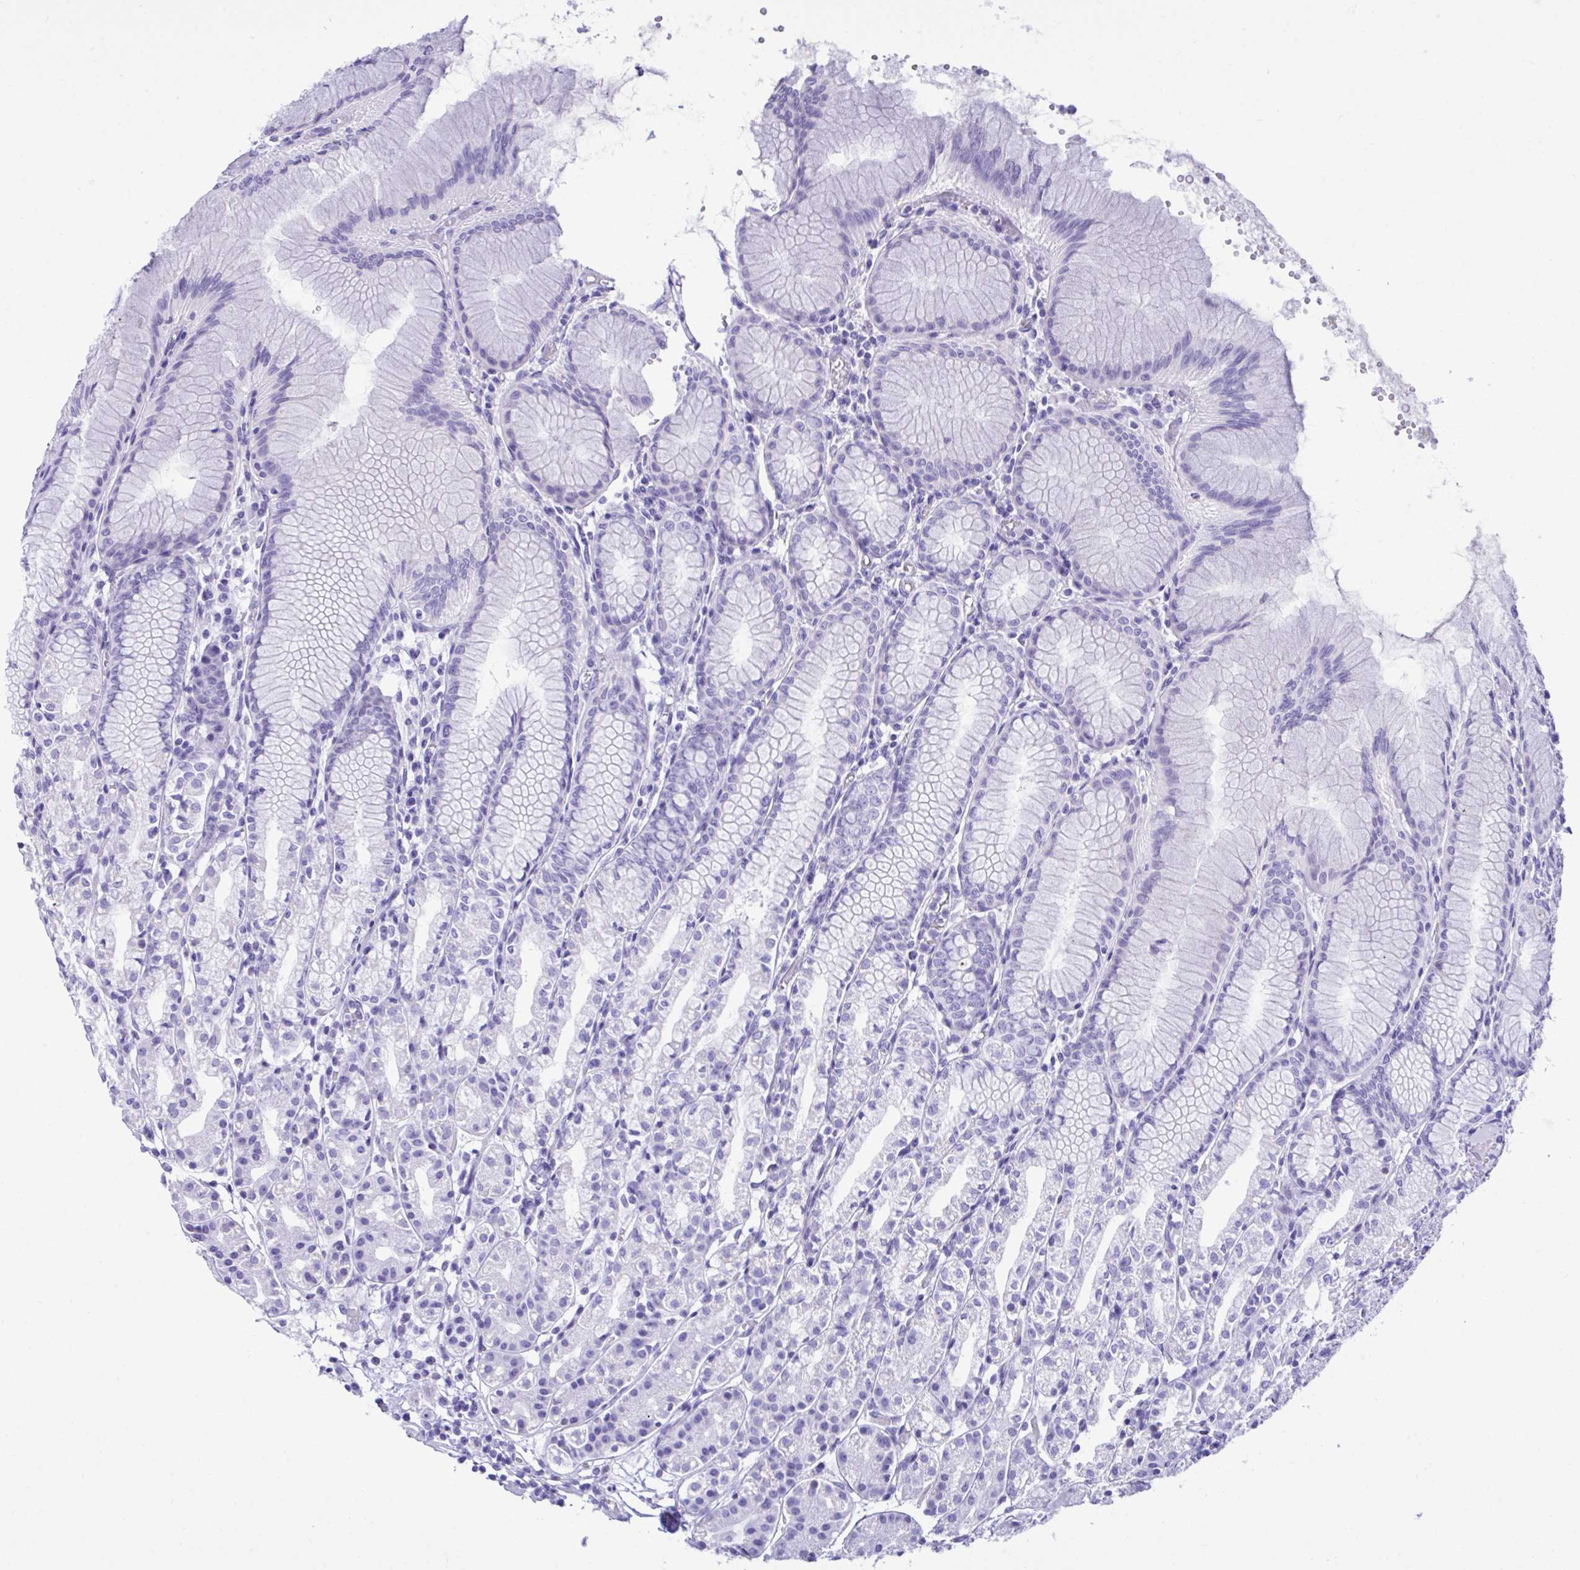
{"staining": {"intensity": "negative", "quantity": "none", "location": "none"}, "tissue": "stomach", "cell_type": "Glandular cells", "image_type": "normal", "snomed": [{"axis": "morphology", "description": "Normal tissue, NOS"}, {"axis": "topography", "description": "Stomach"}], "caption": "An image of human stomach is negative for staining in glandular cells. (Brightfield microscopy of DAB immunohistochemistry at high magnification).", "gene": "BEX5", "patient": {"sex": "female", "age": 57}}